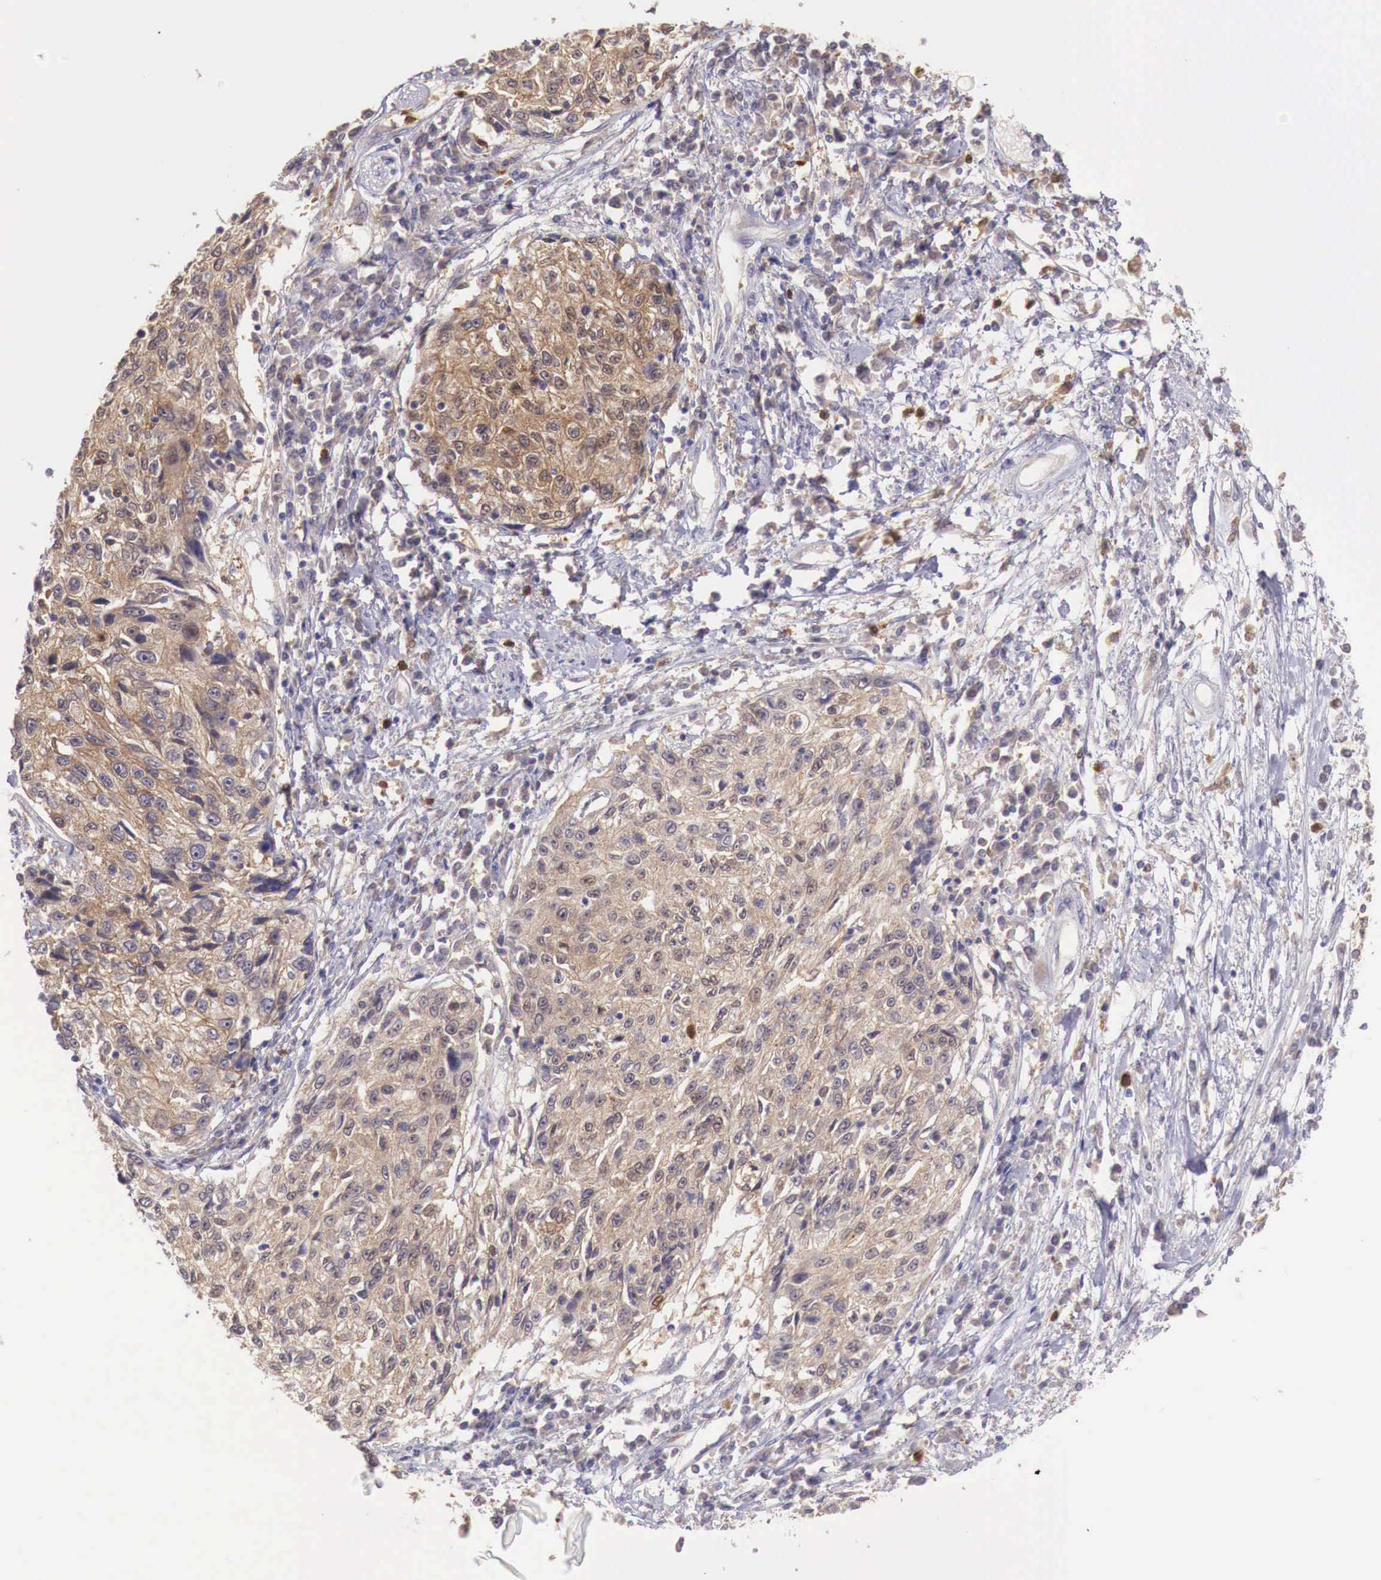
{"staining": {"intensity": "weak", "quantity": ">75%", "location": "cytoplasmic/membranous"}, "tissue": "cervical cancer", "cell_type": "Tumor cells", "image_type": "cancer", "snomed": [{"axis": "morphology", "description": "Squamous cell carcinoma, NOS"}, {"axis": "topography", "description": "Cervix"}], "caption": "Protein positivity by immunohistochemistry (IHC) reveals weak cytoplasmic/membranous staining in about >75% of tumor cells in cervical squamous cell carcinoma.", "gene": "GAB2", "patient": {"sex": "female", "age": 57}}